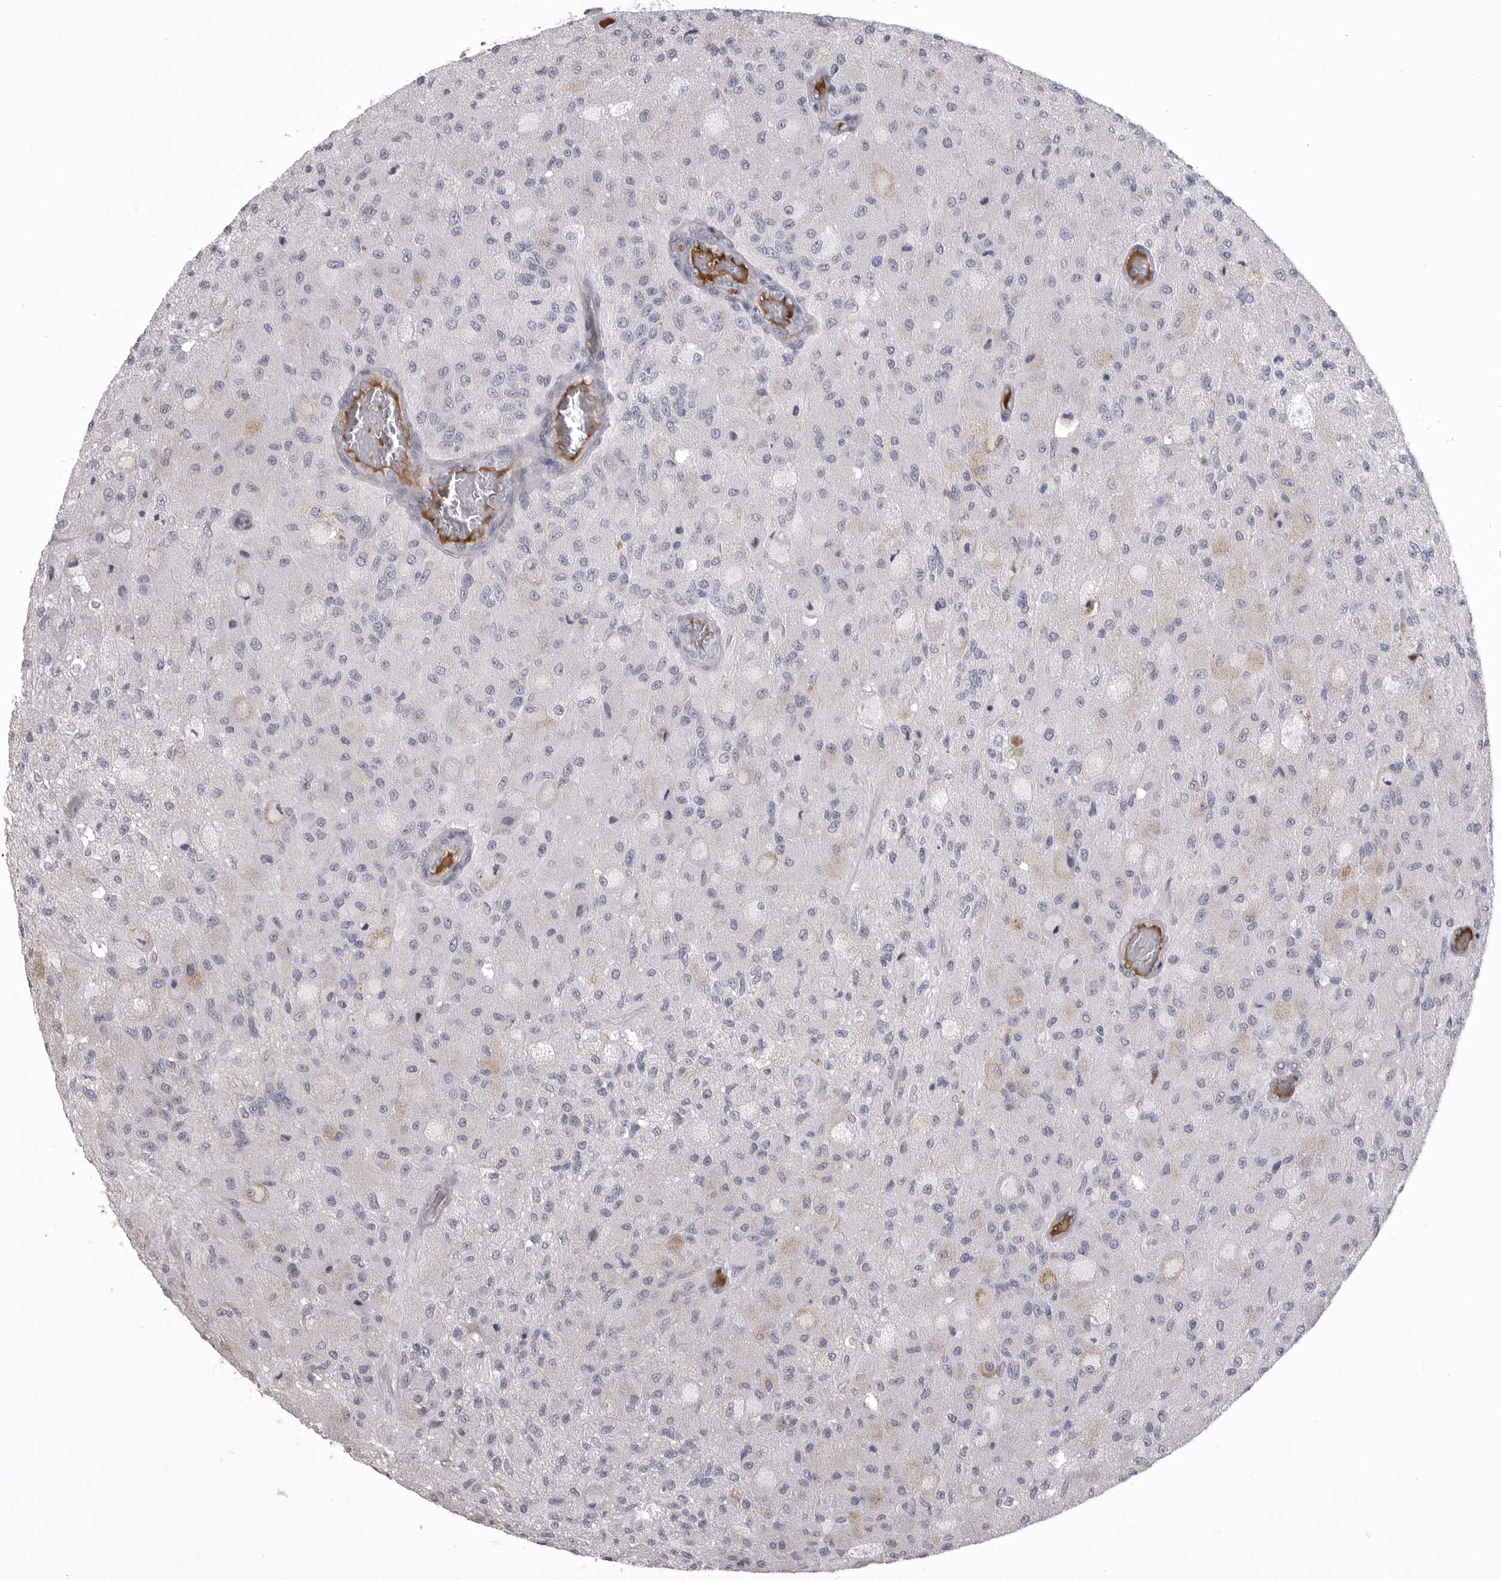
{"staining": {"intensity": "negative", "quantity": "none", "location": "none"}, "tissue": "glioma", "cell_type": "Tumor cells", "image_type": "cancer", "snomed": [{"axis": "morphology", "description": "Normal tissue, NOS"}, {"axis": "morphology", "description": "Glioma, malignant, High grade"}, {"axis": "topography", "description": "Cerebral cortex"}], "caption": "Human malignant high-grade glioma stained for a protein using immunohistochemistry exhibits no positivity in tumor cells.", "gene": "SERPING1", "patient": {"sex": "male", "age": 77}}